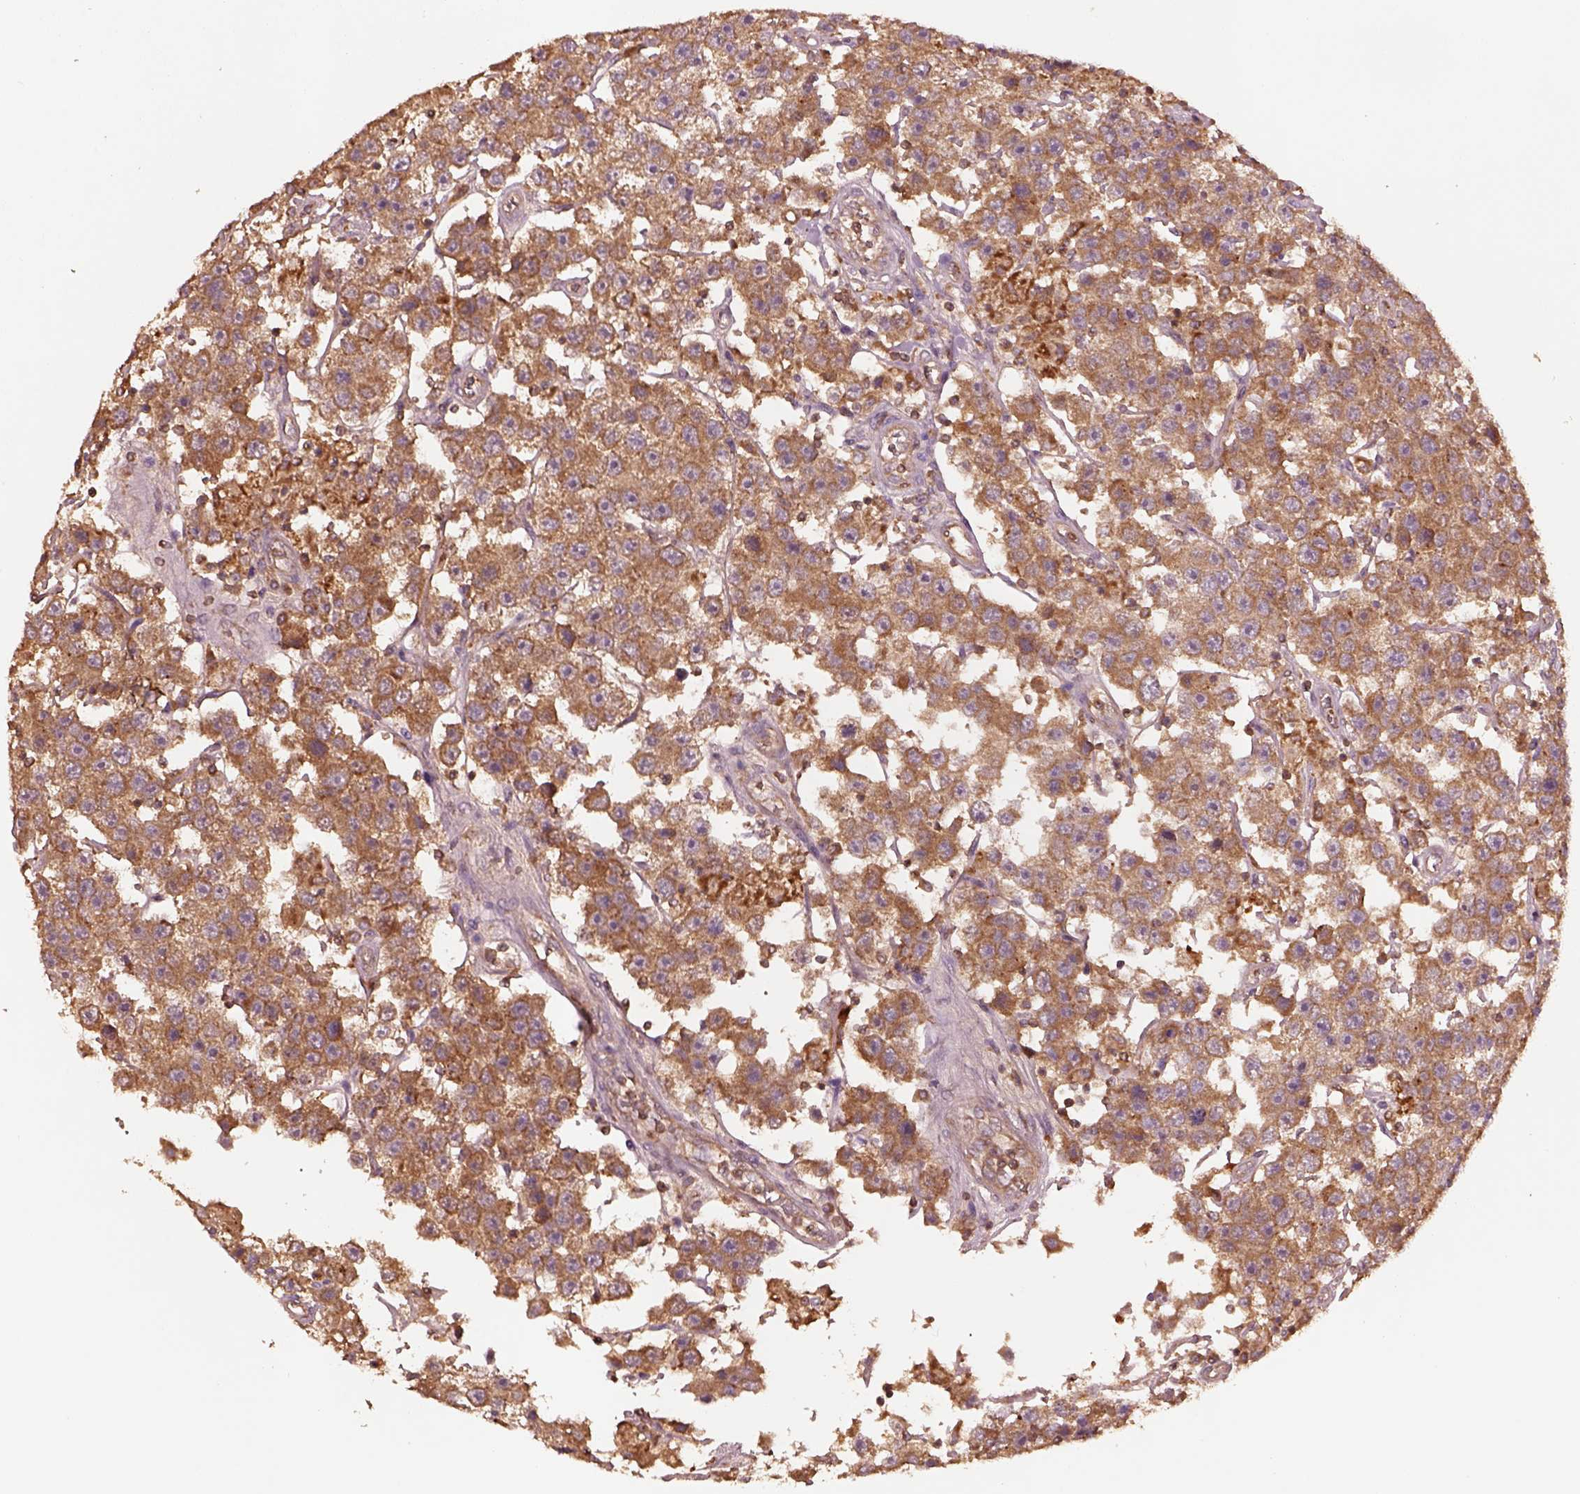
{"staining": {"intensity": "strong", "quantity": "25%-75%", "location": "cytoplasmic/membranous"}, "tissue": "testis cancer", "cell_type": "Tumor cells", "image_type": "cancer", "snomed": [{"axis": "morphology", "description": "Seminoma, NOS"}, {"axis": "topography", "description": "Testis"}], "caption": "High-power microscopy captured an immunohistochemistry image of testis cancer (seminoma), revealing strong cytoplasmic/membranous expression in about 25%-75% of tumor cells.", "gene": "TRADD", "patient": {"sex": "male", "age": 45}}